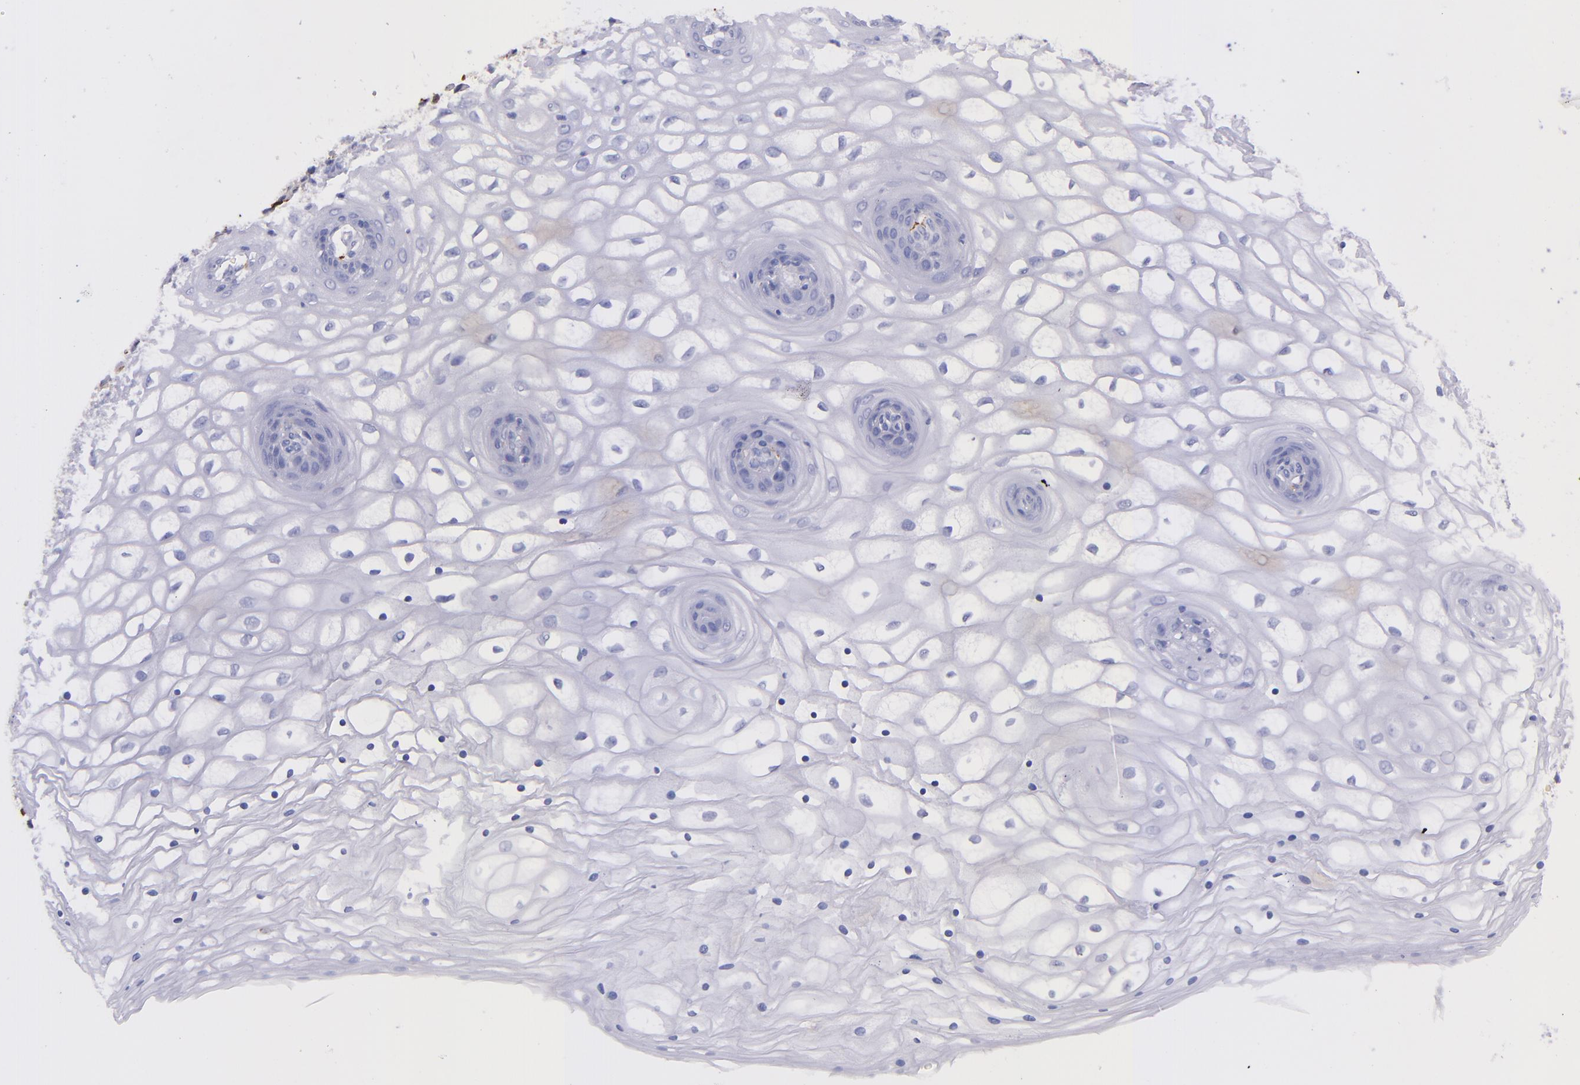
{"staining": {"intensity": "negative", "quantity": "none", "location": "none"}, "tissue": "vagina", "cell_type": "Squamous epithelial cells", "image_type": "normal", "snomed": [{"axis": "morphology", "description": "Normal tissue, NOS"}, {"axis": "topography", "description": "Vagina"}], "caption": "Immunohistochemical staining of normal human vagina exhibits no significant positivity in squamous epithelial cells.", "gene": "CD163", "patient": {"sex": "female", "age": 34}}